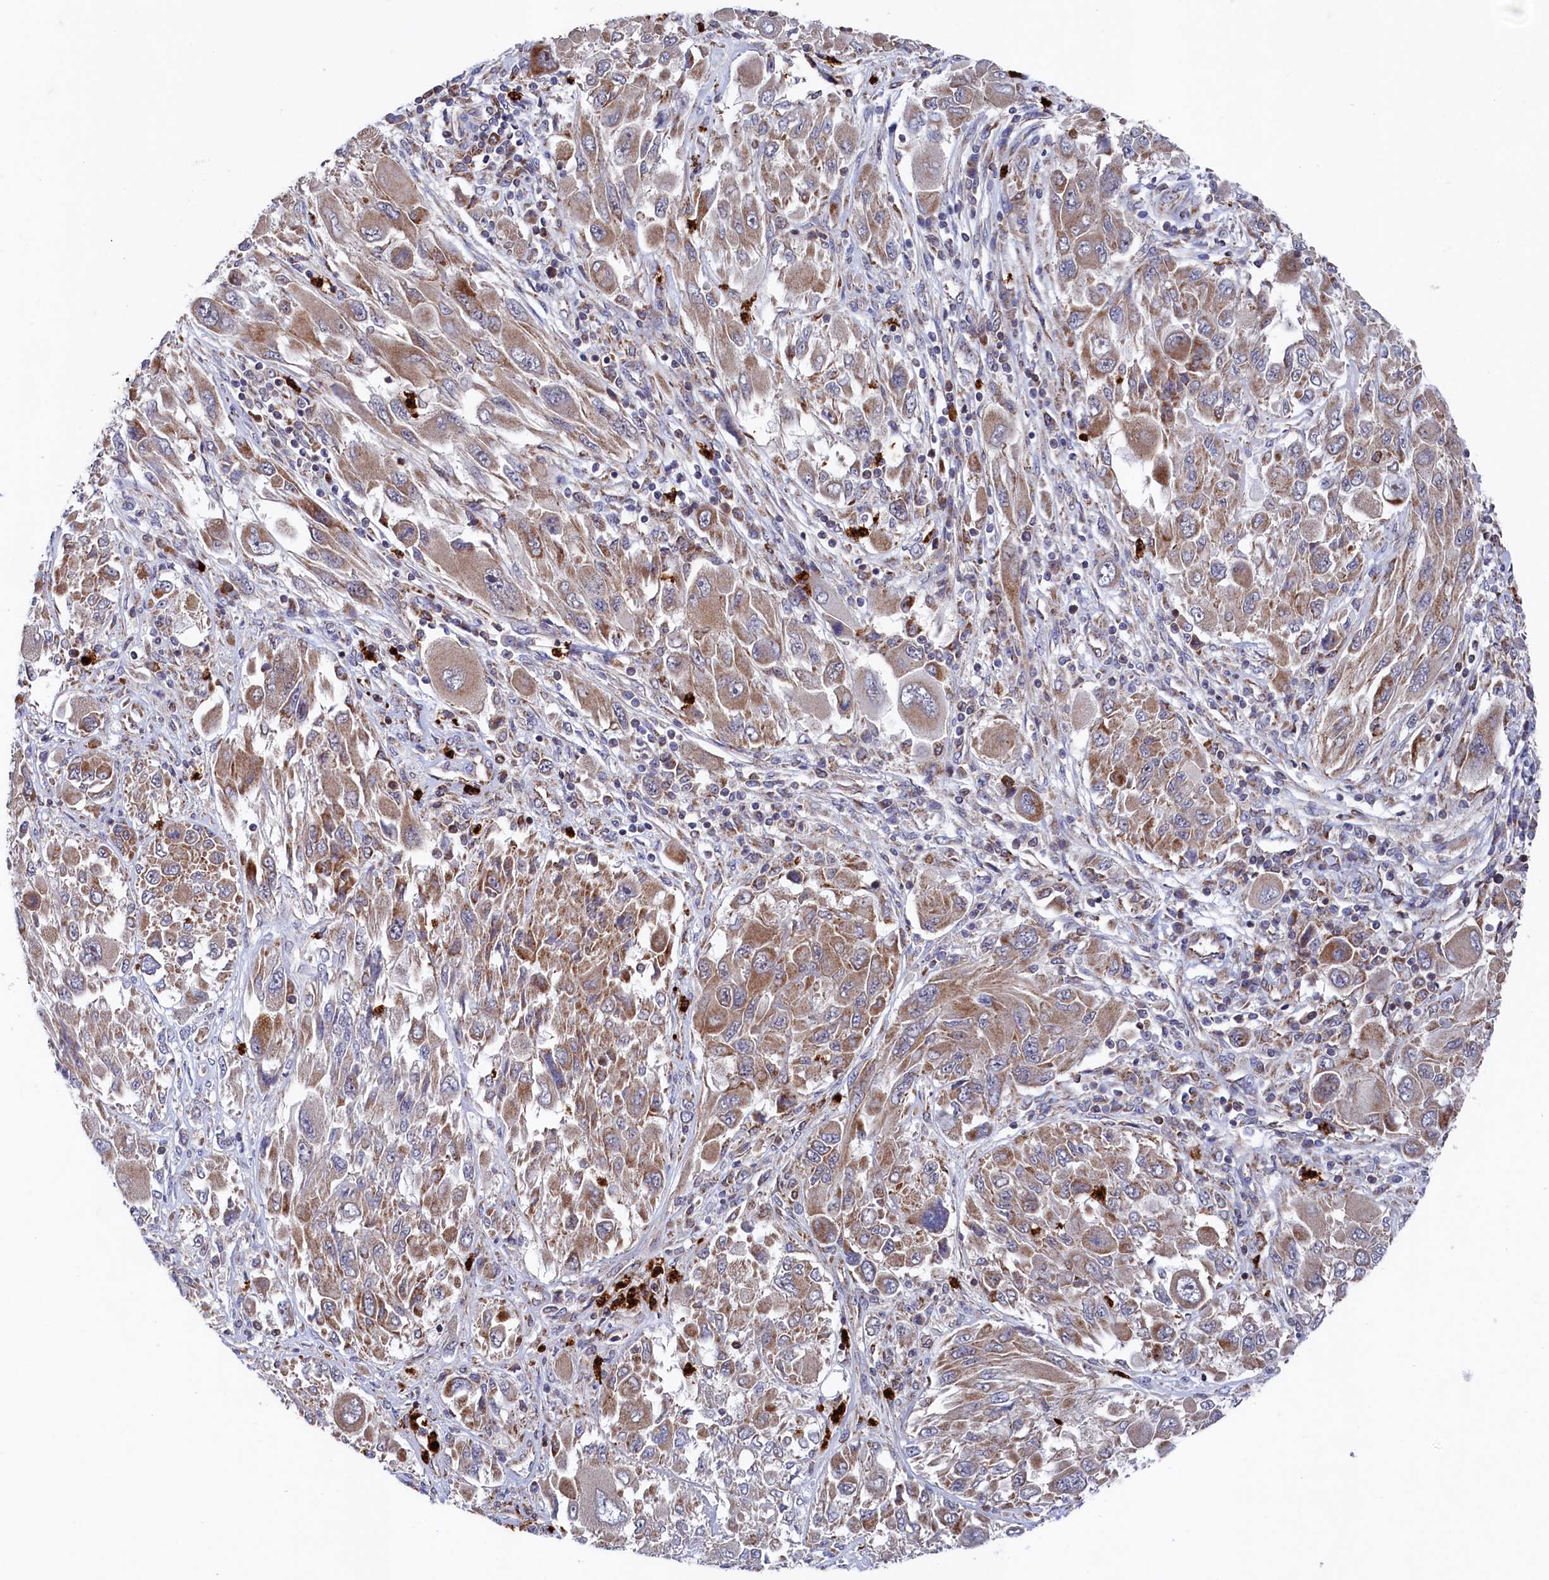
{"staining": {"intensity": "moderate", "quantity": ">75%", "location": "cytoplasmic/membranous"}, "tissue": "melanoma", "cell_type": "Tumor cells", "image_type": "cancer", "snomed": [{"axis": "morphology", "description": "Malignant melanoma, NOS"}, {"axis": "topography", "description": "Skin"}], "caption": "Malignant melanoma tissue demonstrates moderate cytoplasmic/membranous staining in about >75% of tumor cells, visualized by immunohistochemistry. (DAB IHC with brightfield microscopy, high magnification).", "gene": "CHCHD1", "patient": {"sex": "female", "age": 91}}